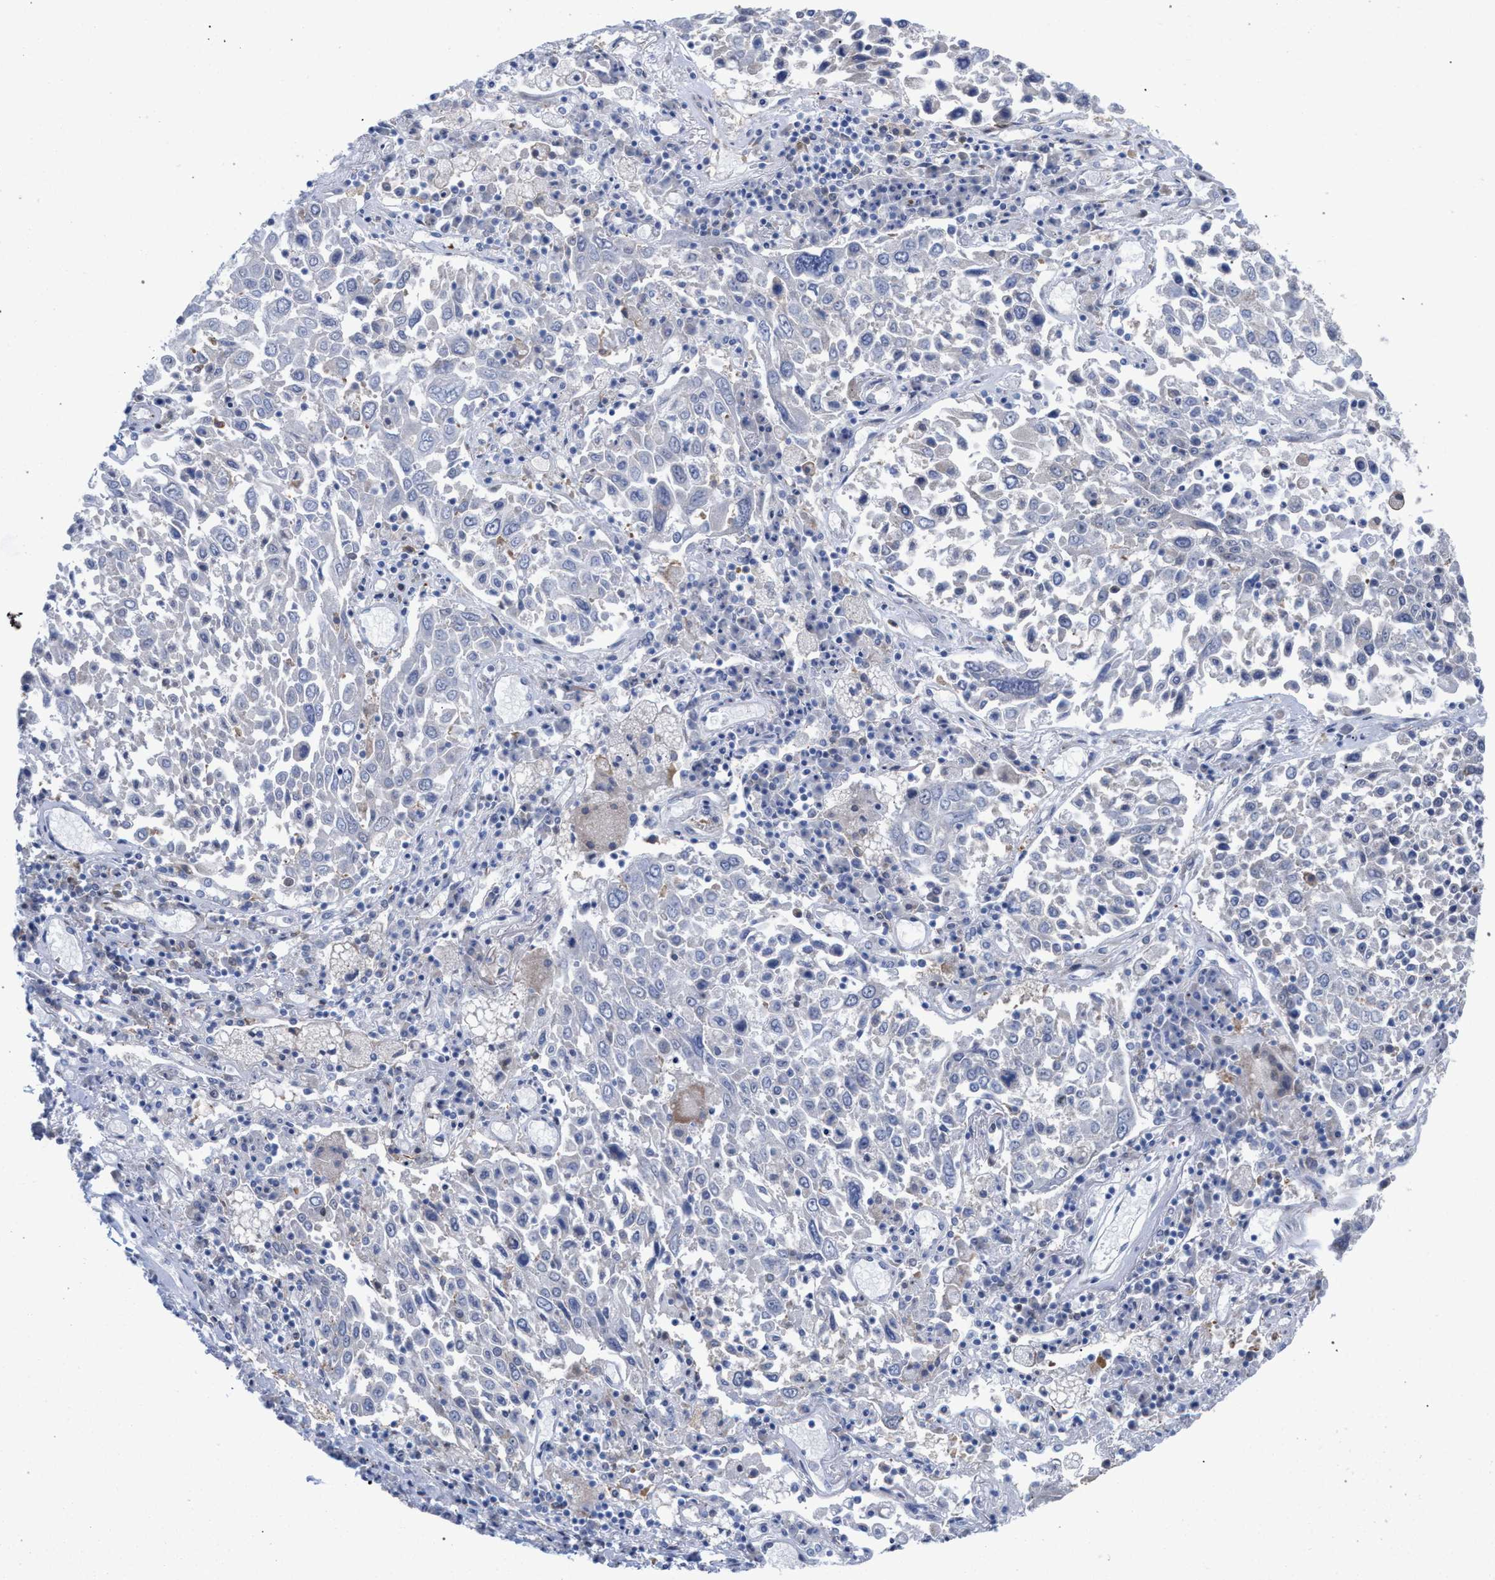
{"staining": {"intensity": "negative", "quantity": "none", "location": "none"}, "tissue": "lung cancer", "cell_type": "Tumor cells", "image_type": "cancer", "snomed": [{"axis": "morphology", "description": "Squamous cell carcinoma, NOS"}, {"axis": "topography", "description": "Lung"}], "caption": "IHC of human lung cancer exhibits no staining in tumor cells.", "gene": "FHOD3", "patient": {"sex": "male", "age": 65}}